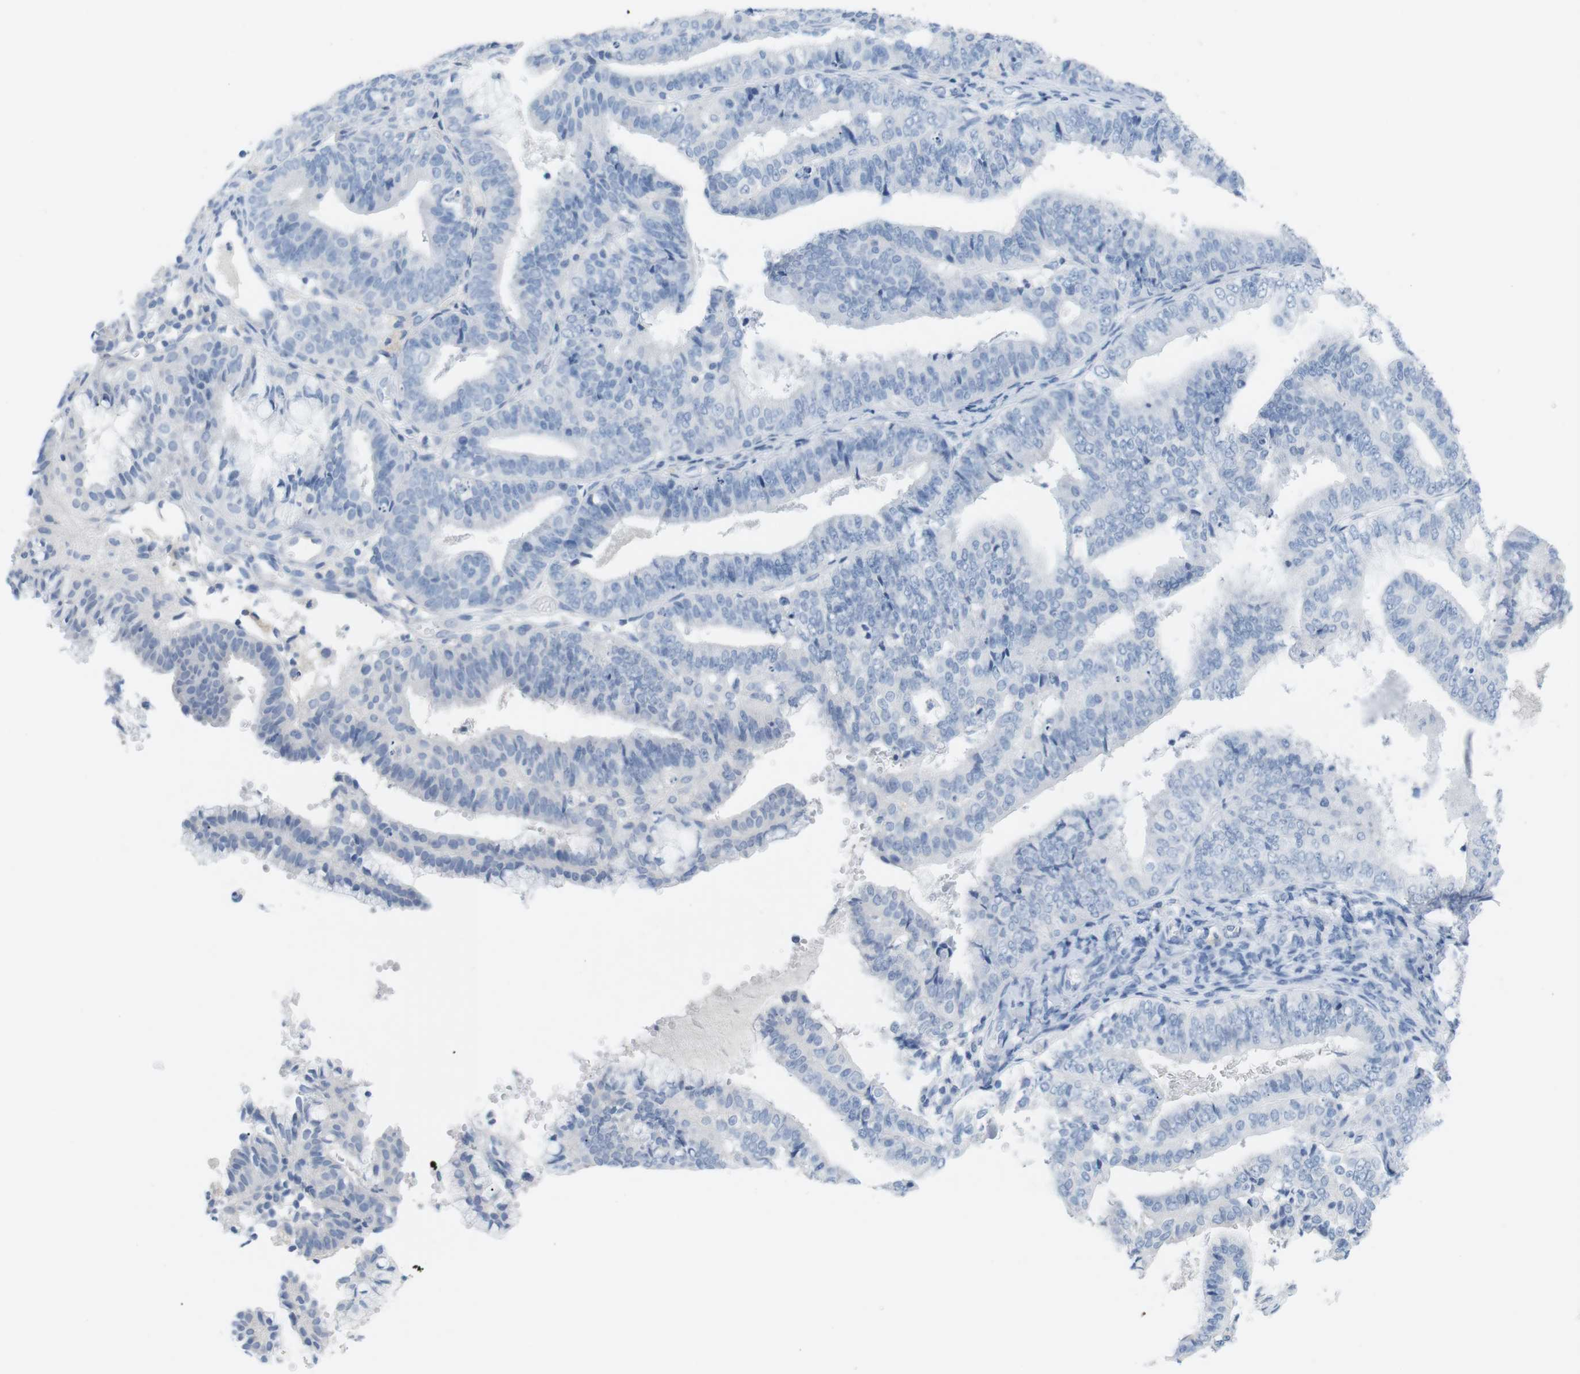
{"staining": {"intensity": "negative", "quantity": "none", "location": "none"}, "tissue": "endometrial cancer", "cell_type": "Tumor cells", "image_type": "cancer", "snomed": [{"axis": "morphology", "description": "Adenocarcinoma, NOS"}, {"axis": "topography", "description": "Endometrium"}], "caption": "DAB (3,3'-diaminobenzidine) immunohistochemical staining of endometrial cancer demonstrates no significant positivity in tumor cells.", "gene": "HBG2", "patient": {"sex": "female", "age": 63}}